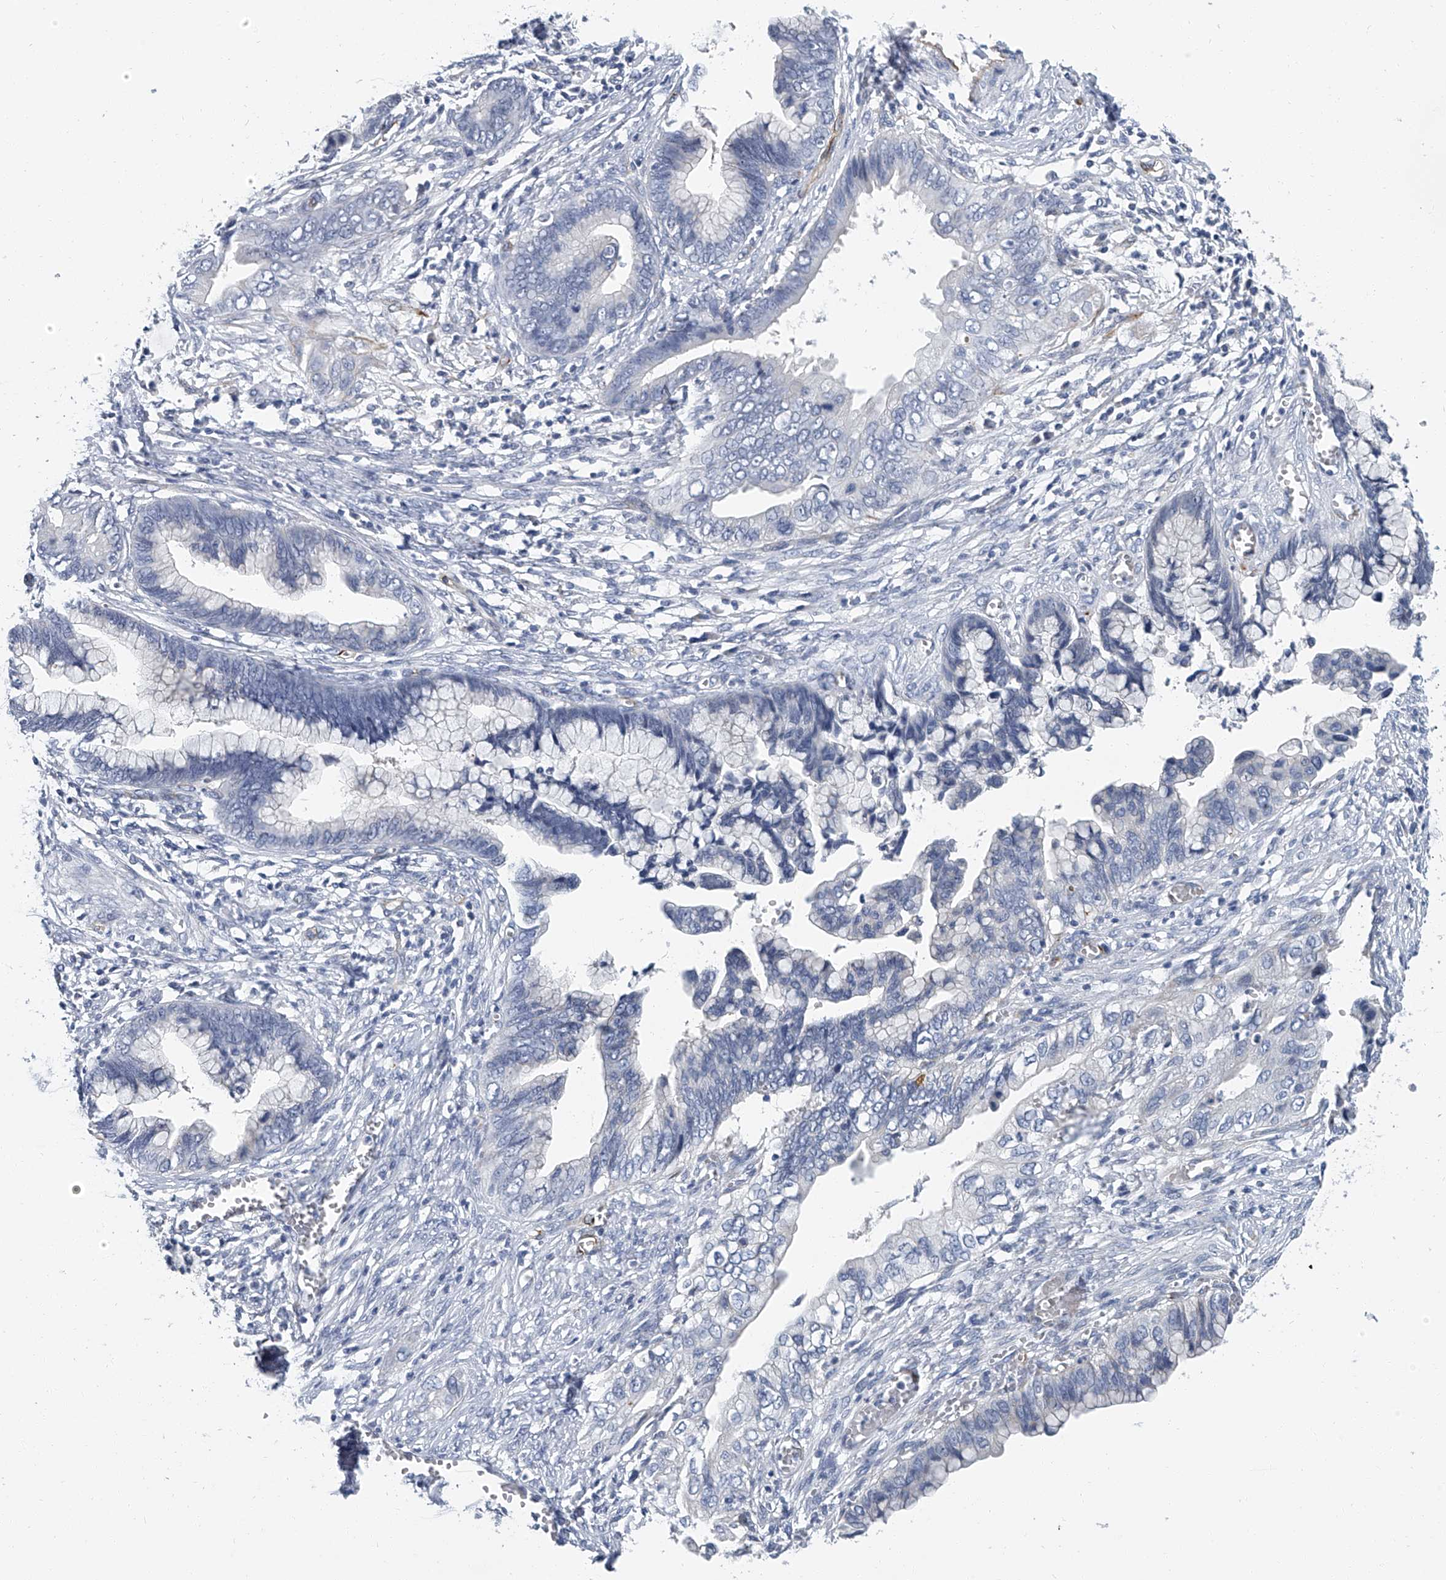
{"staining": {"intensity": "negative", "quantity": "none", "location": "none"}, "tissue": "cervical cancer", "cell_type": "Tumor cells", "image_type": "cancer", "snomed": [{"axis": "morphology", "description": "Adenocarcinoma, NOS"}, {"axis": "topography", "description": "Cervix"}], "caption": "Human cervical cancer stained for a protein using immunohistochemistry (IHC) reveals no expression in tumor cells.", "gene": "KIRREL1", "patient": {"sex": "female", "age": 44}}